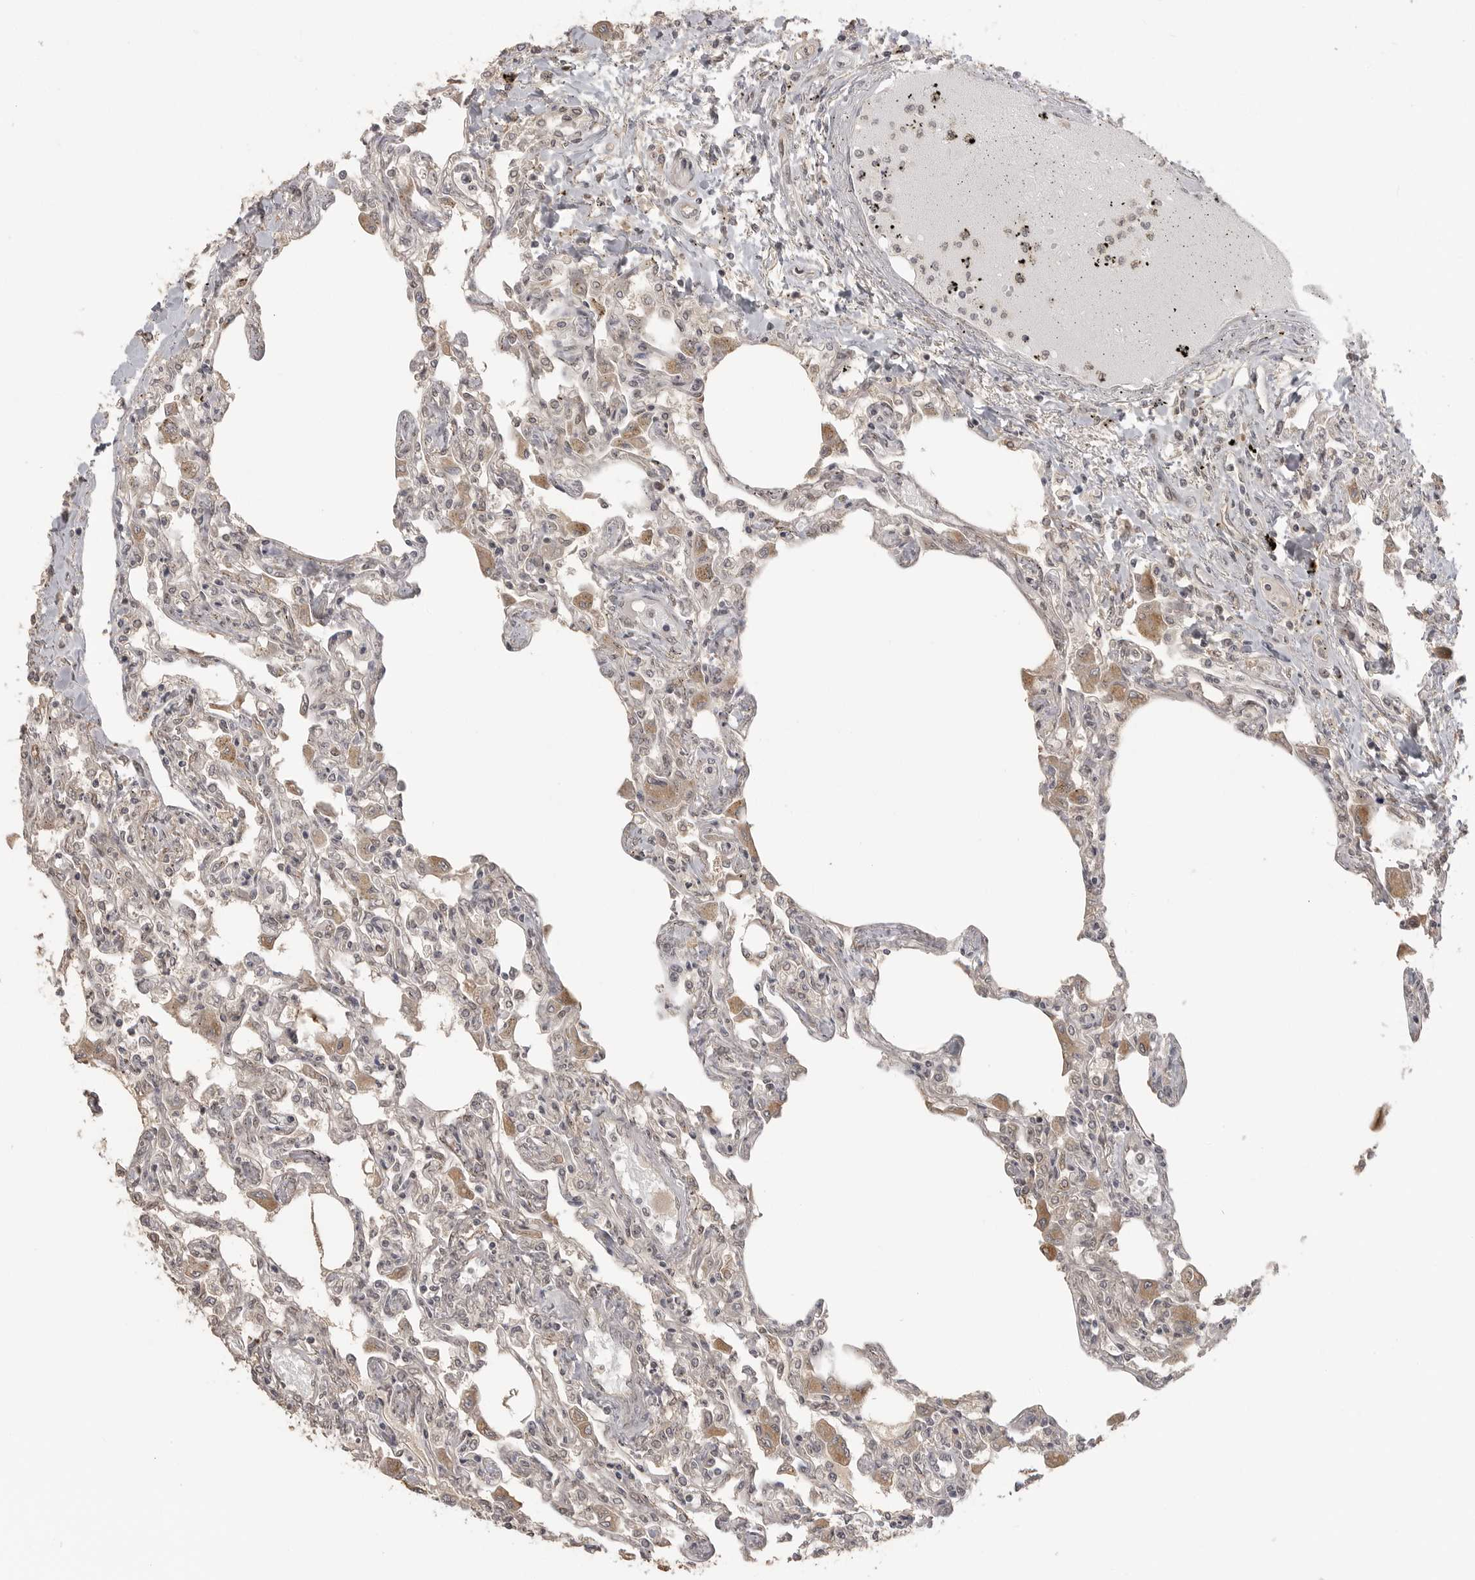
{"staining": {"intensity": "weak", "quantity": "25%-75%", "location": "cytoplasmic/membranous,nuclear"}, "tissue": "lung", "cell_type": "Alveolar cells", "image_type": "normal", "snomed": [{"axis": "morphology", "description": "Normal tissue, NOS"}, {"axis": "topography", "description": "Bronchus"}, {"axis": "topography", "description": "Lung"}], "caption": "Lung stained for a protein displays weak cytoplasmic/membranous,nuclear positivity in alveolar cells. (Stains: DAB (3,3'-diaminobenzidine) in brown, nuclei in blue, Microscopy: brightfield microscopy at high magnification).", "gene": "SMG8", "patient": {"sex": "female", "age": 49}}